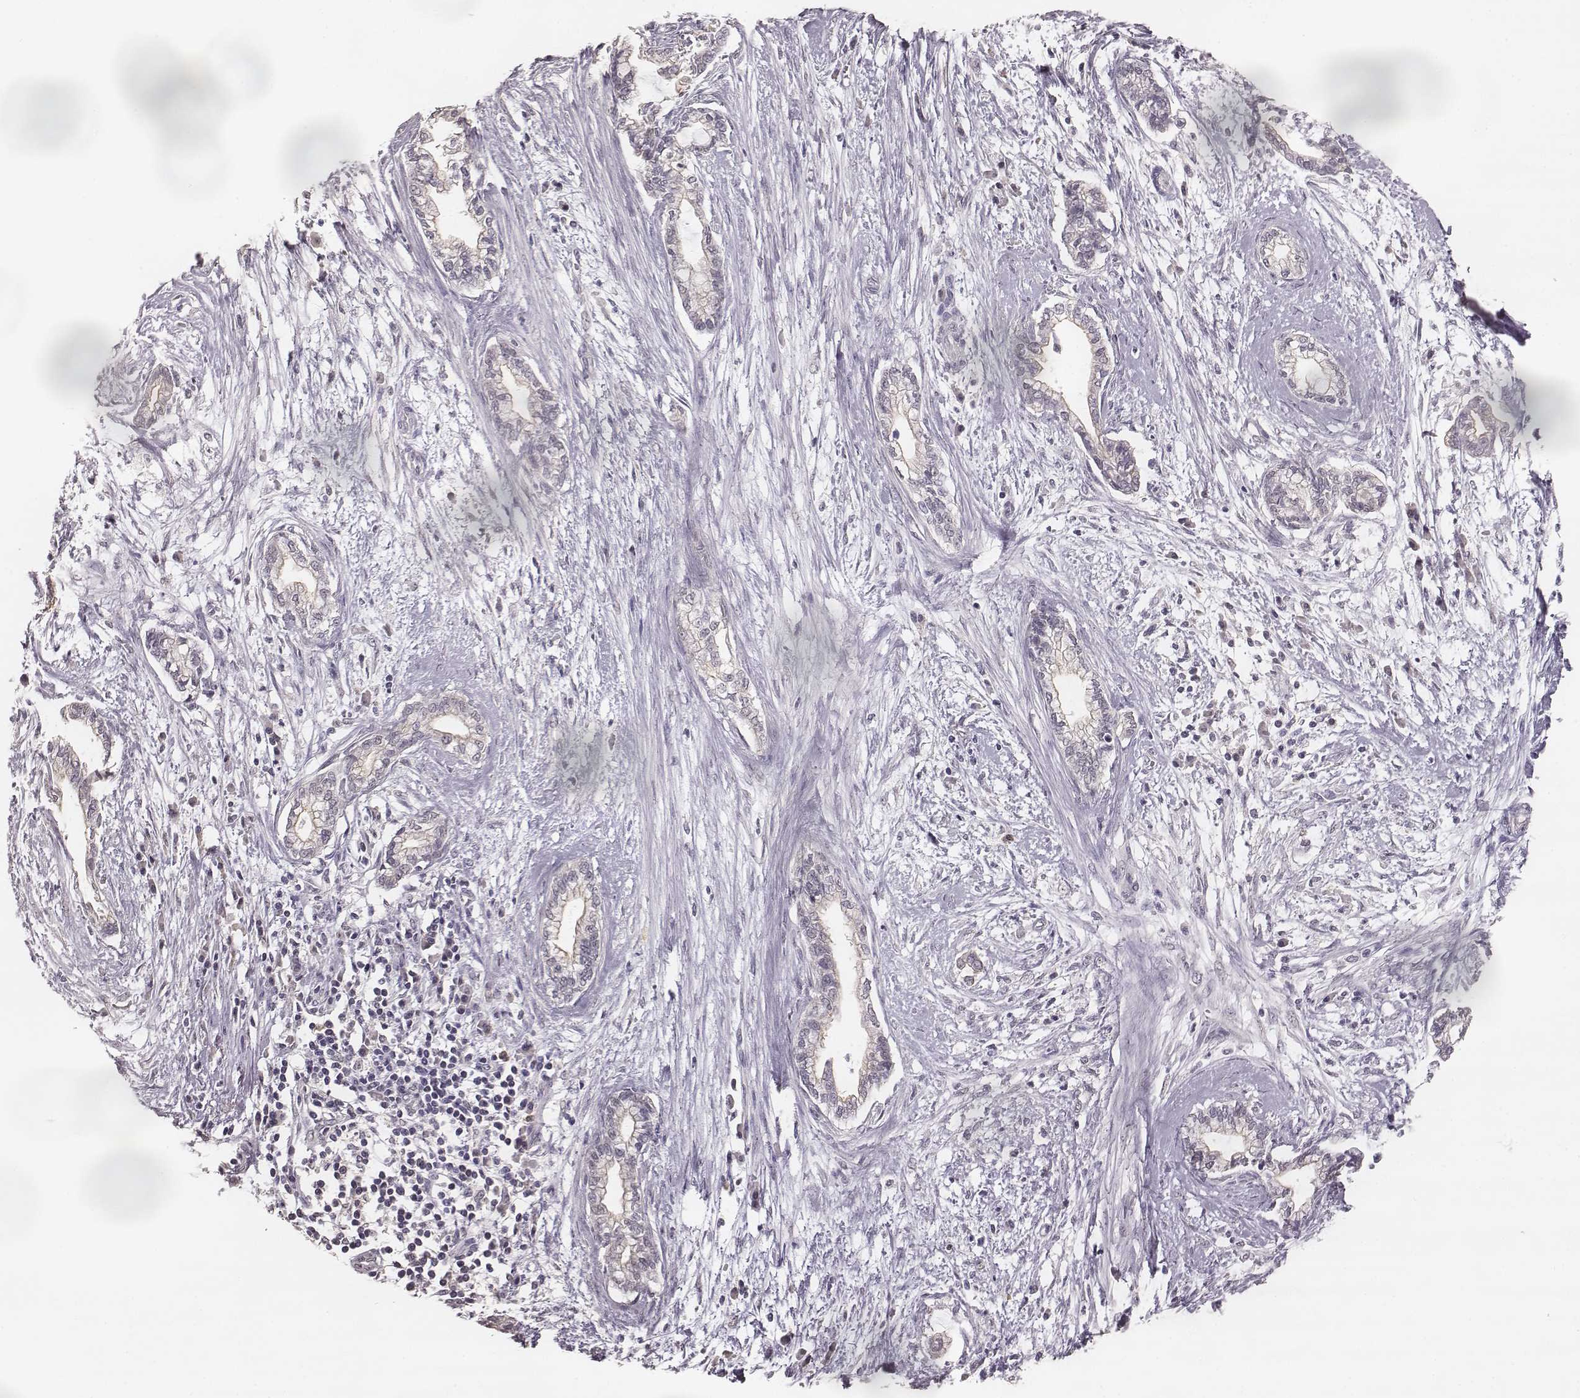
{"staining": {"intensity": "negative", "quantity": "none", "location": "none"}, "tissue": "cervical cancer", "cell_type": "Tumor cells", "image_type": "cancer", "snomed": [{"axis": "morphology", "description": "Adenocarcinoma, NOS"}, {"axis": "topography", "description": "Cervix"}], "caption": "An IHC micrograph of cervical cancer is shown. There is no staining in tumor cells of cervical cancer.", "gene": "LY6K", "patient": {"sex": "female", "age": 62}}